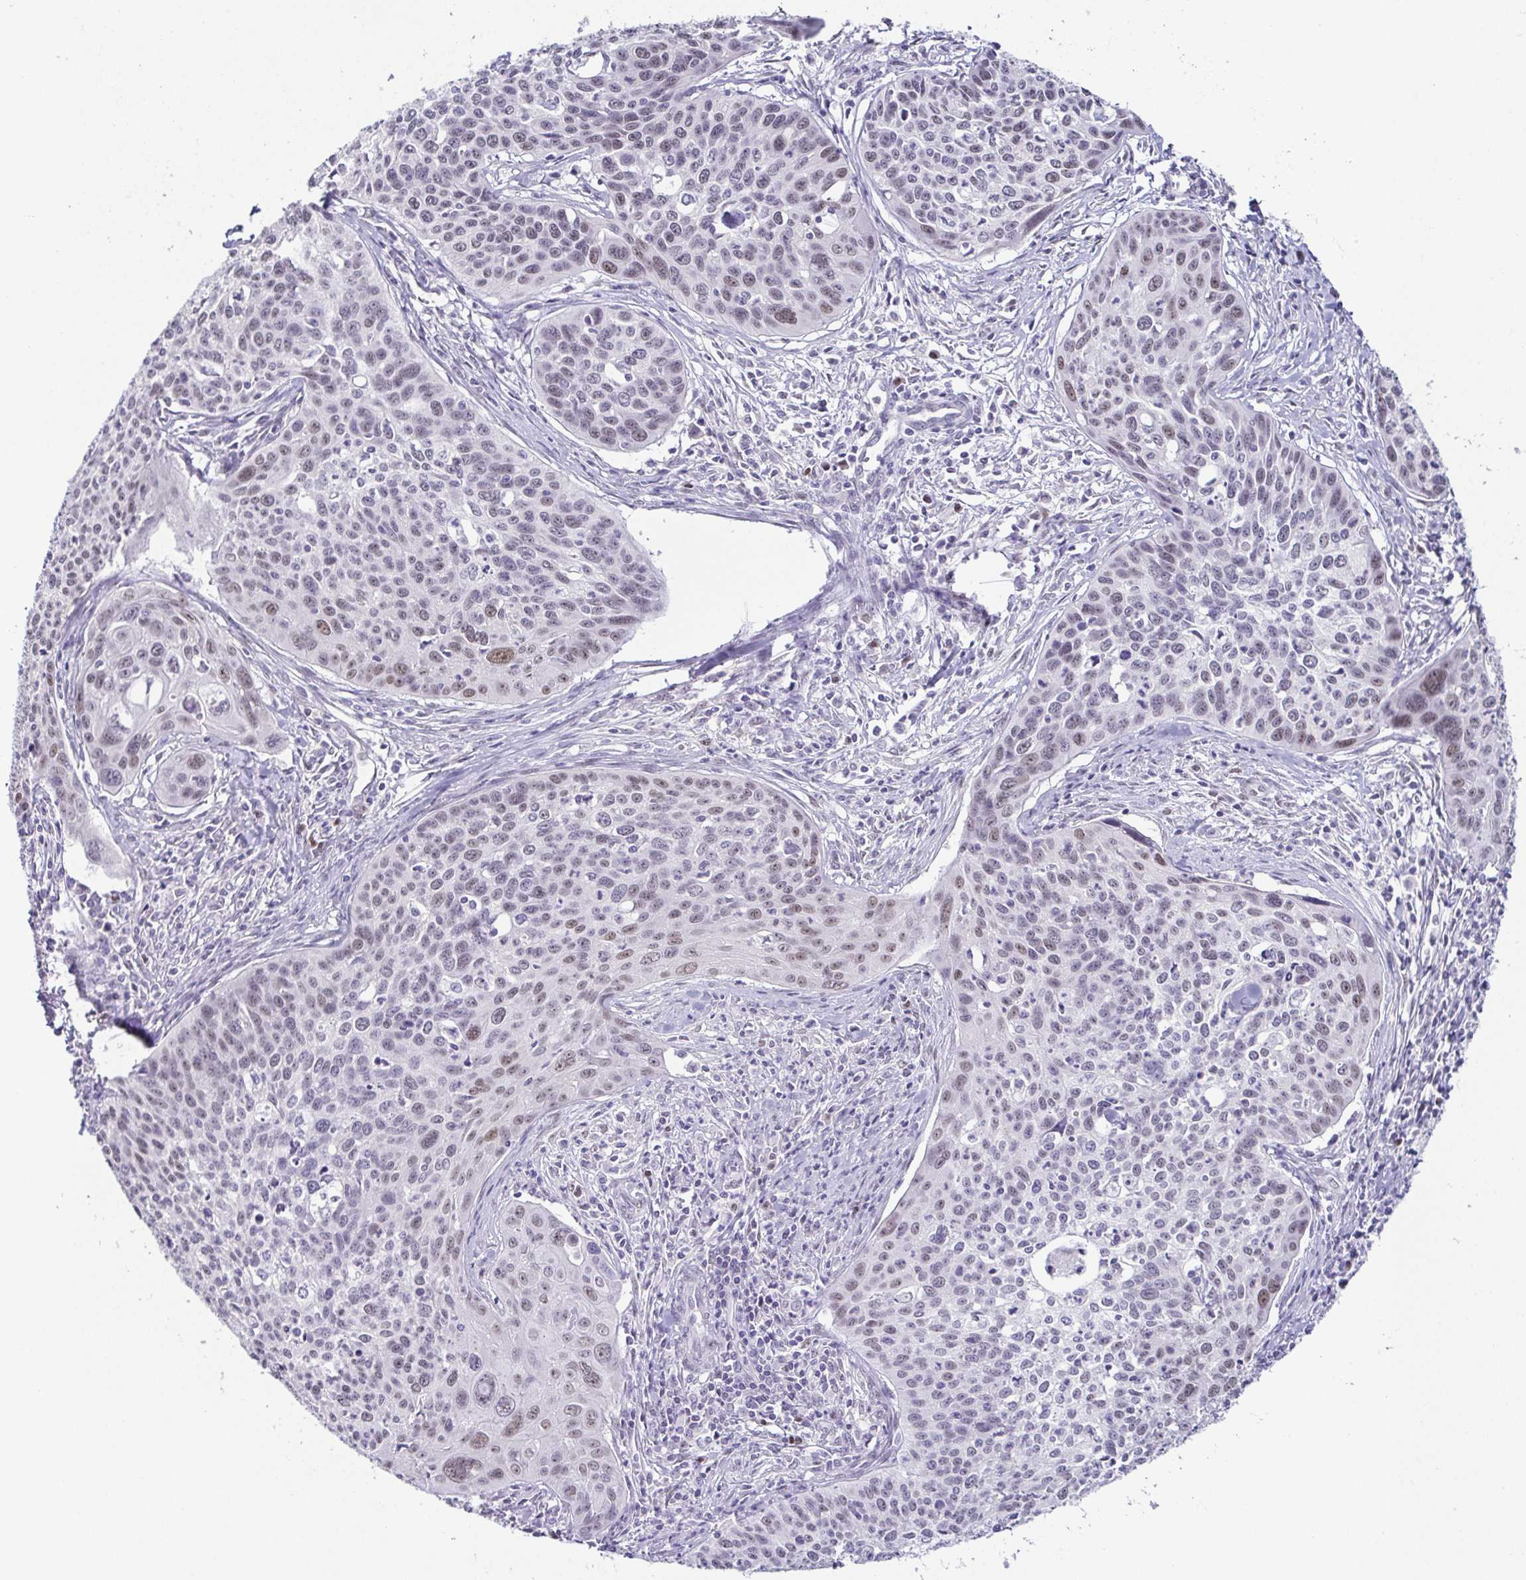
{"staining": {"intensity": "moderate", "quantity": "<25%", "location": "nuclear"}, "tissue": "cervical cancer", "cell_type": "Tumor cells", "image_type": "cancer", "snomed": [{"axis": "morphology", "description": "Squamous cell carcinoma, NOS"}, {"axis": "topography", "description": "Cervix"}], "caption": "Cervical cancer stained with a brown dye shows moderate nuclear positive staining in approximately <25% of tumor cells.", "gene": "TCF3", "patient": {"sex": "female", "age": 31}}